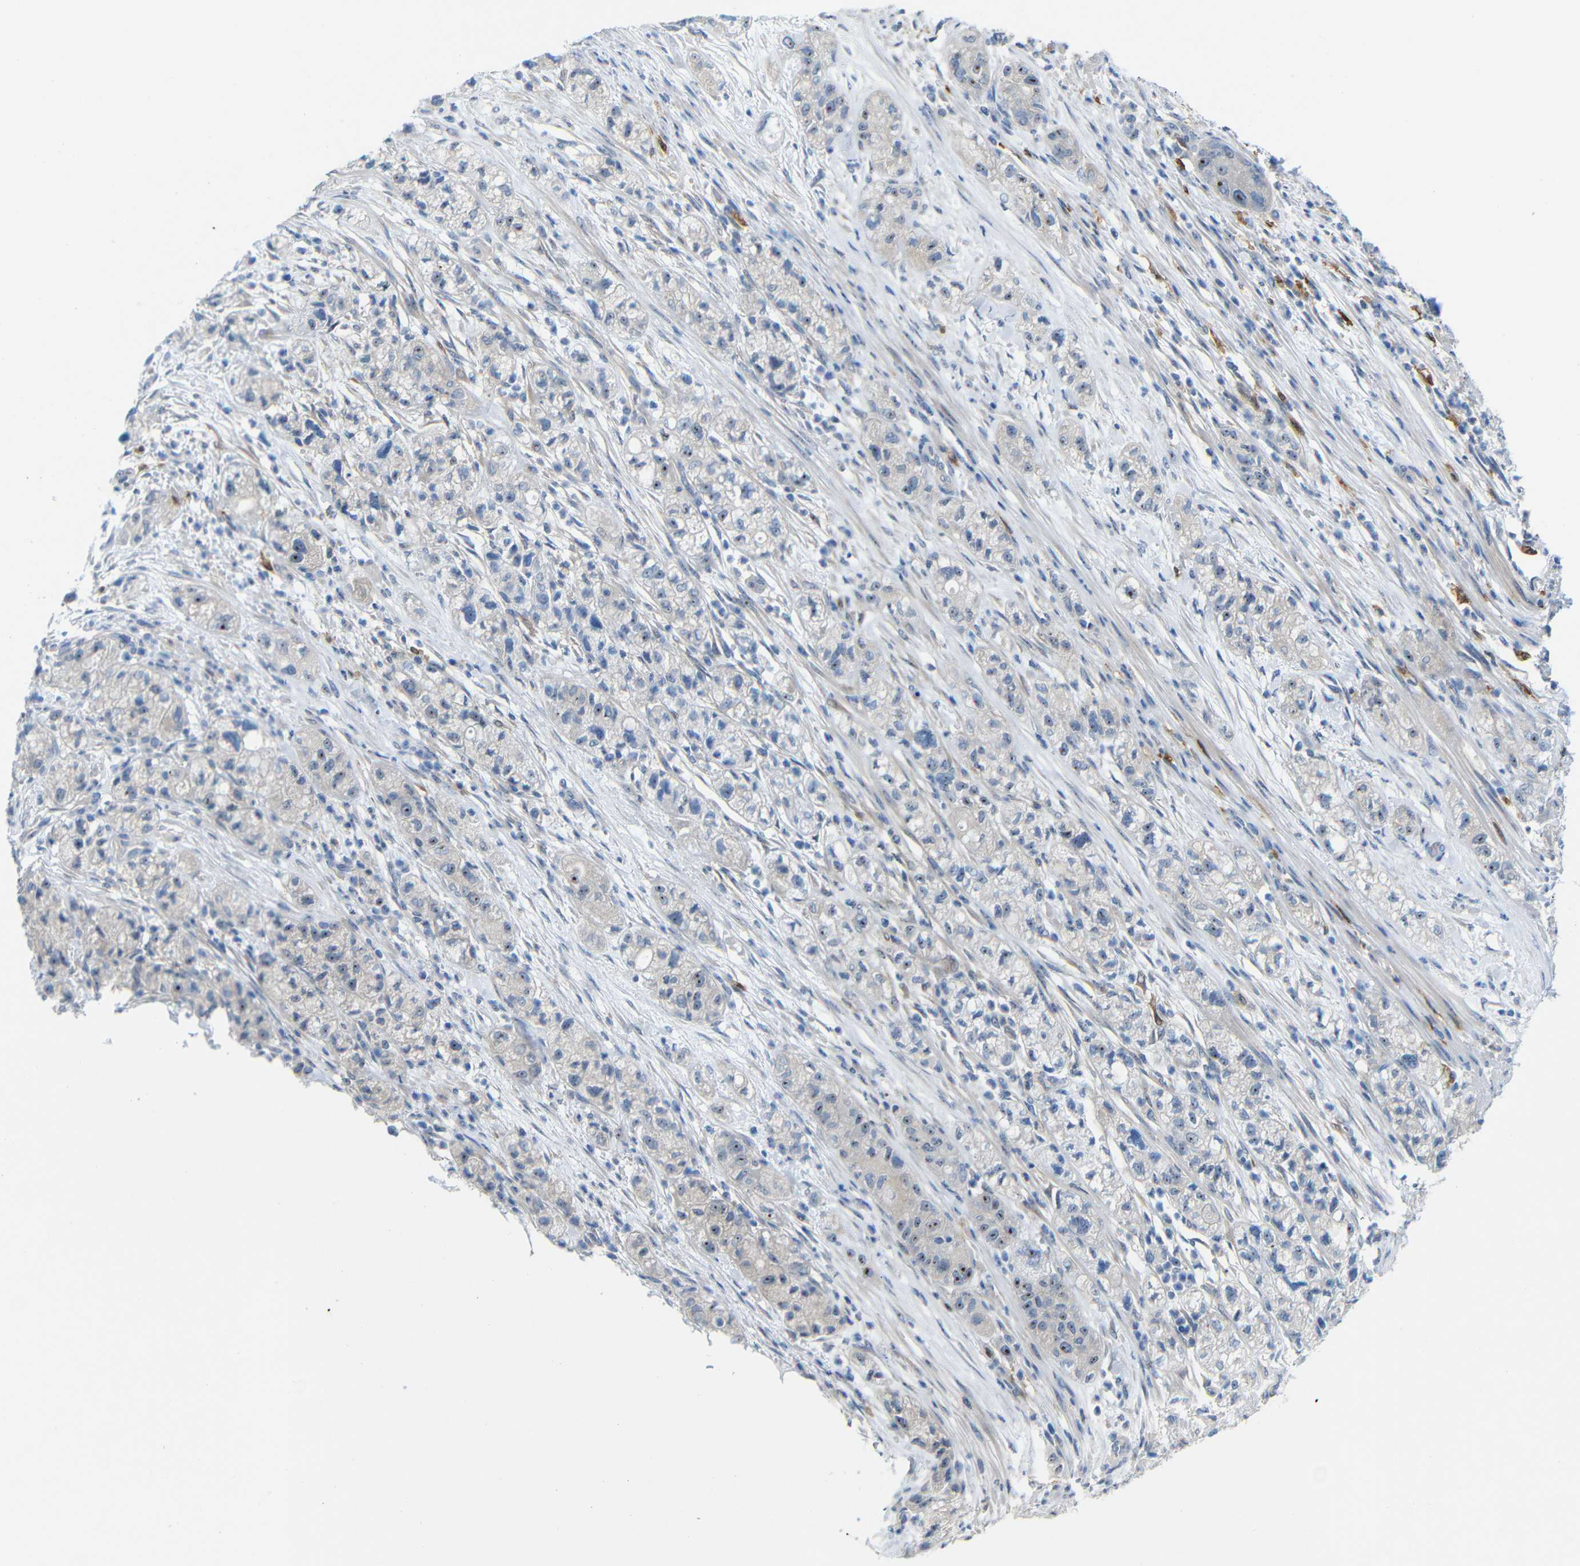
{"staining": {"intensity": "moderate", "quantity": "25%-75%", "location": "nuclear"}, "tissue": "pancreatic cancer", "cell_type": "Tumor cells", "image_type": "cancer", "snomed": [{"axis": "morphology", "description": "Adenocarcinoma, NOS"}, {"axis": "topography", "description": "Pancreas"}], "caption": "Brown immunohistochemical staining in pancreatic adenocarcinoma demonstrates moderate nuclear positivity in about 25%-75% of tumor cells.", "gene": "C1orf210", "patient": {"sex": "female", "age": 78}}